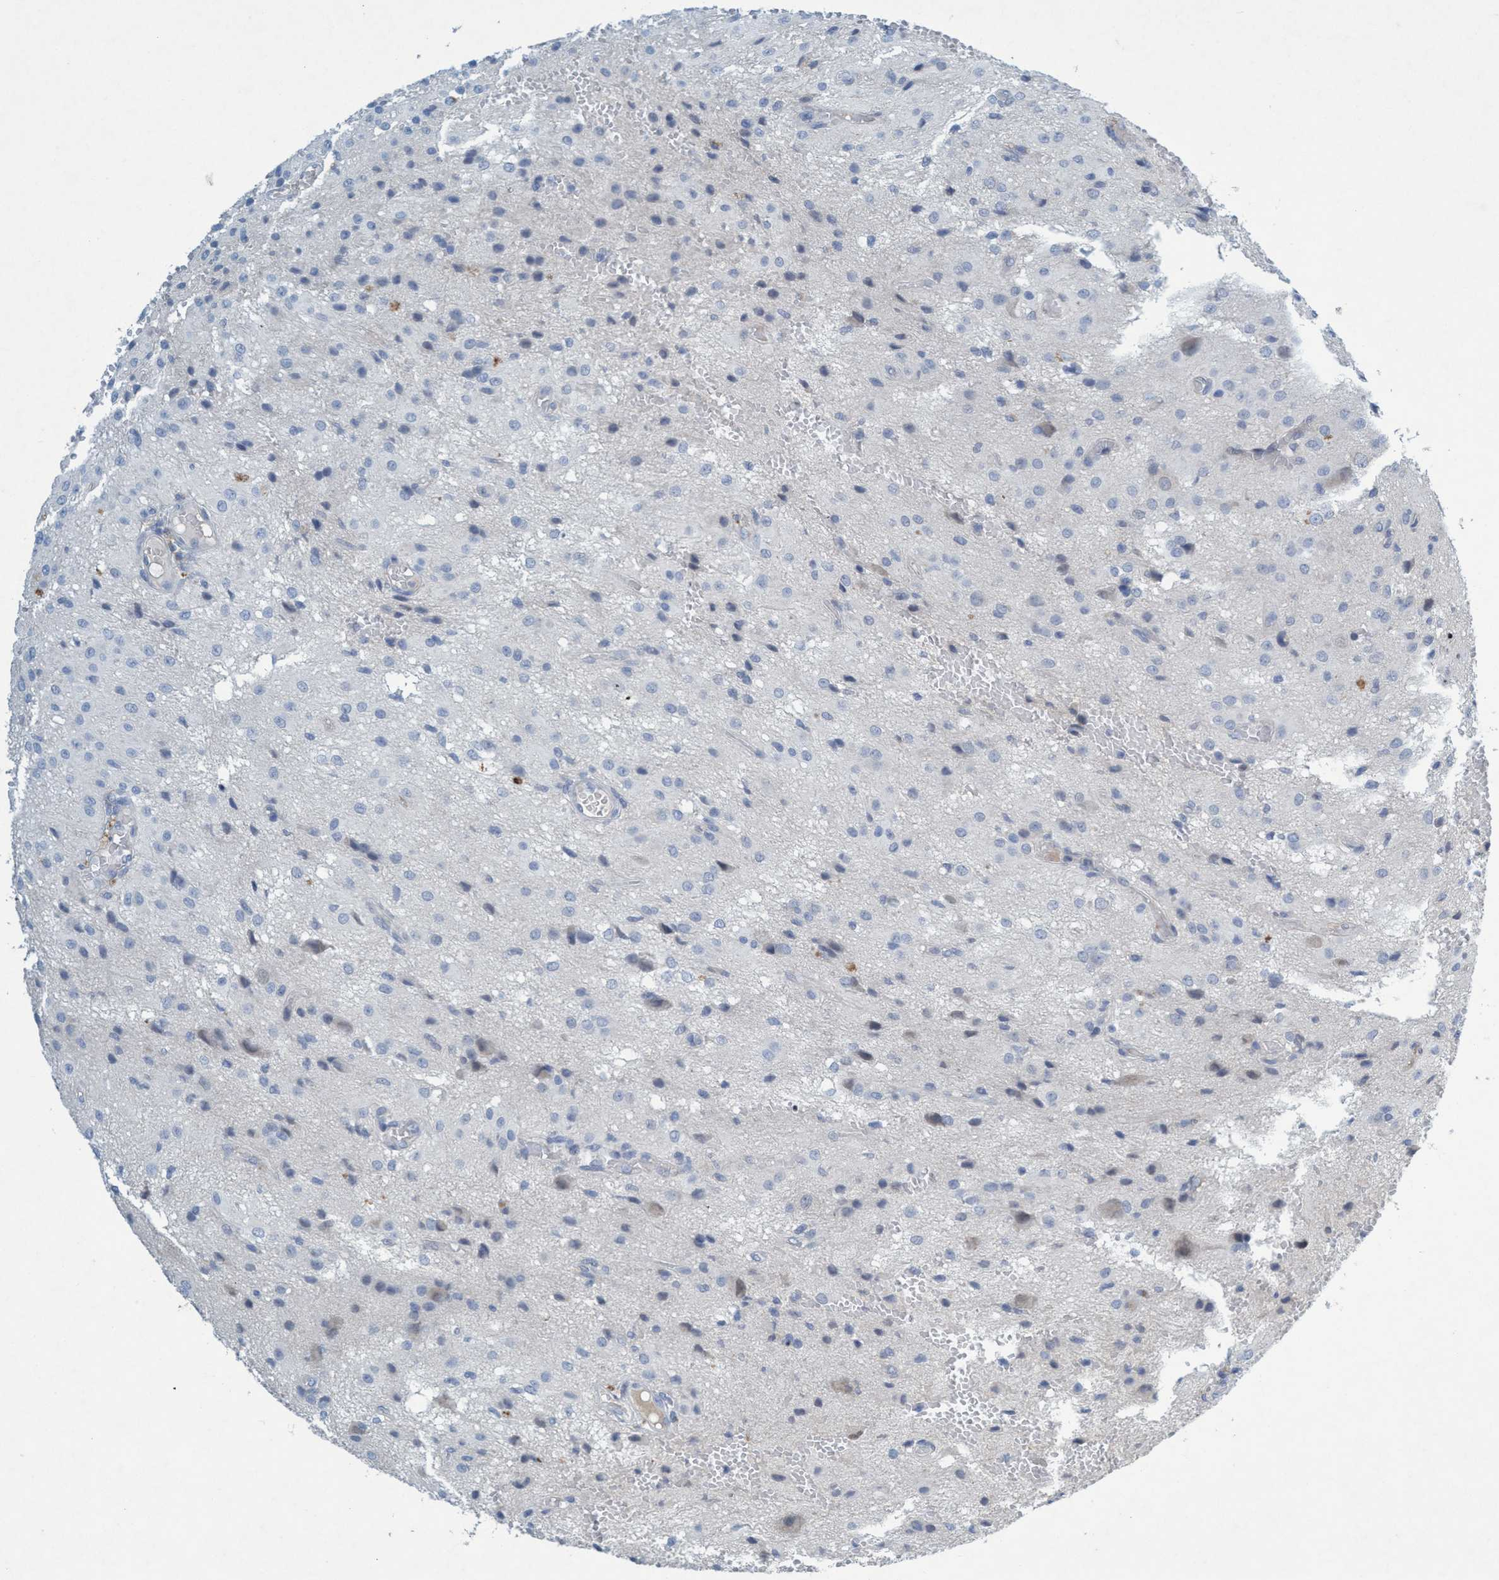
{"staining": {"intensity": "negative", "quantity": "none", "location": "none"}, "tissue": "glioma", "cell_type": "Tumor cells", "image_type": "cancer", "snomed": [{"axis": "morphology", "description": "Glioma, malignant, High grade"}, {"axis": "topography", "description": "Brain"}], "caption": "Glioma was stained to show a protein in brown. There is no significant expression in tumor cells.", "gene": "RNF208", "patient": {"sex": "female", "age": 59}}